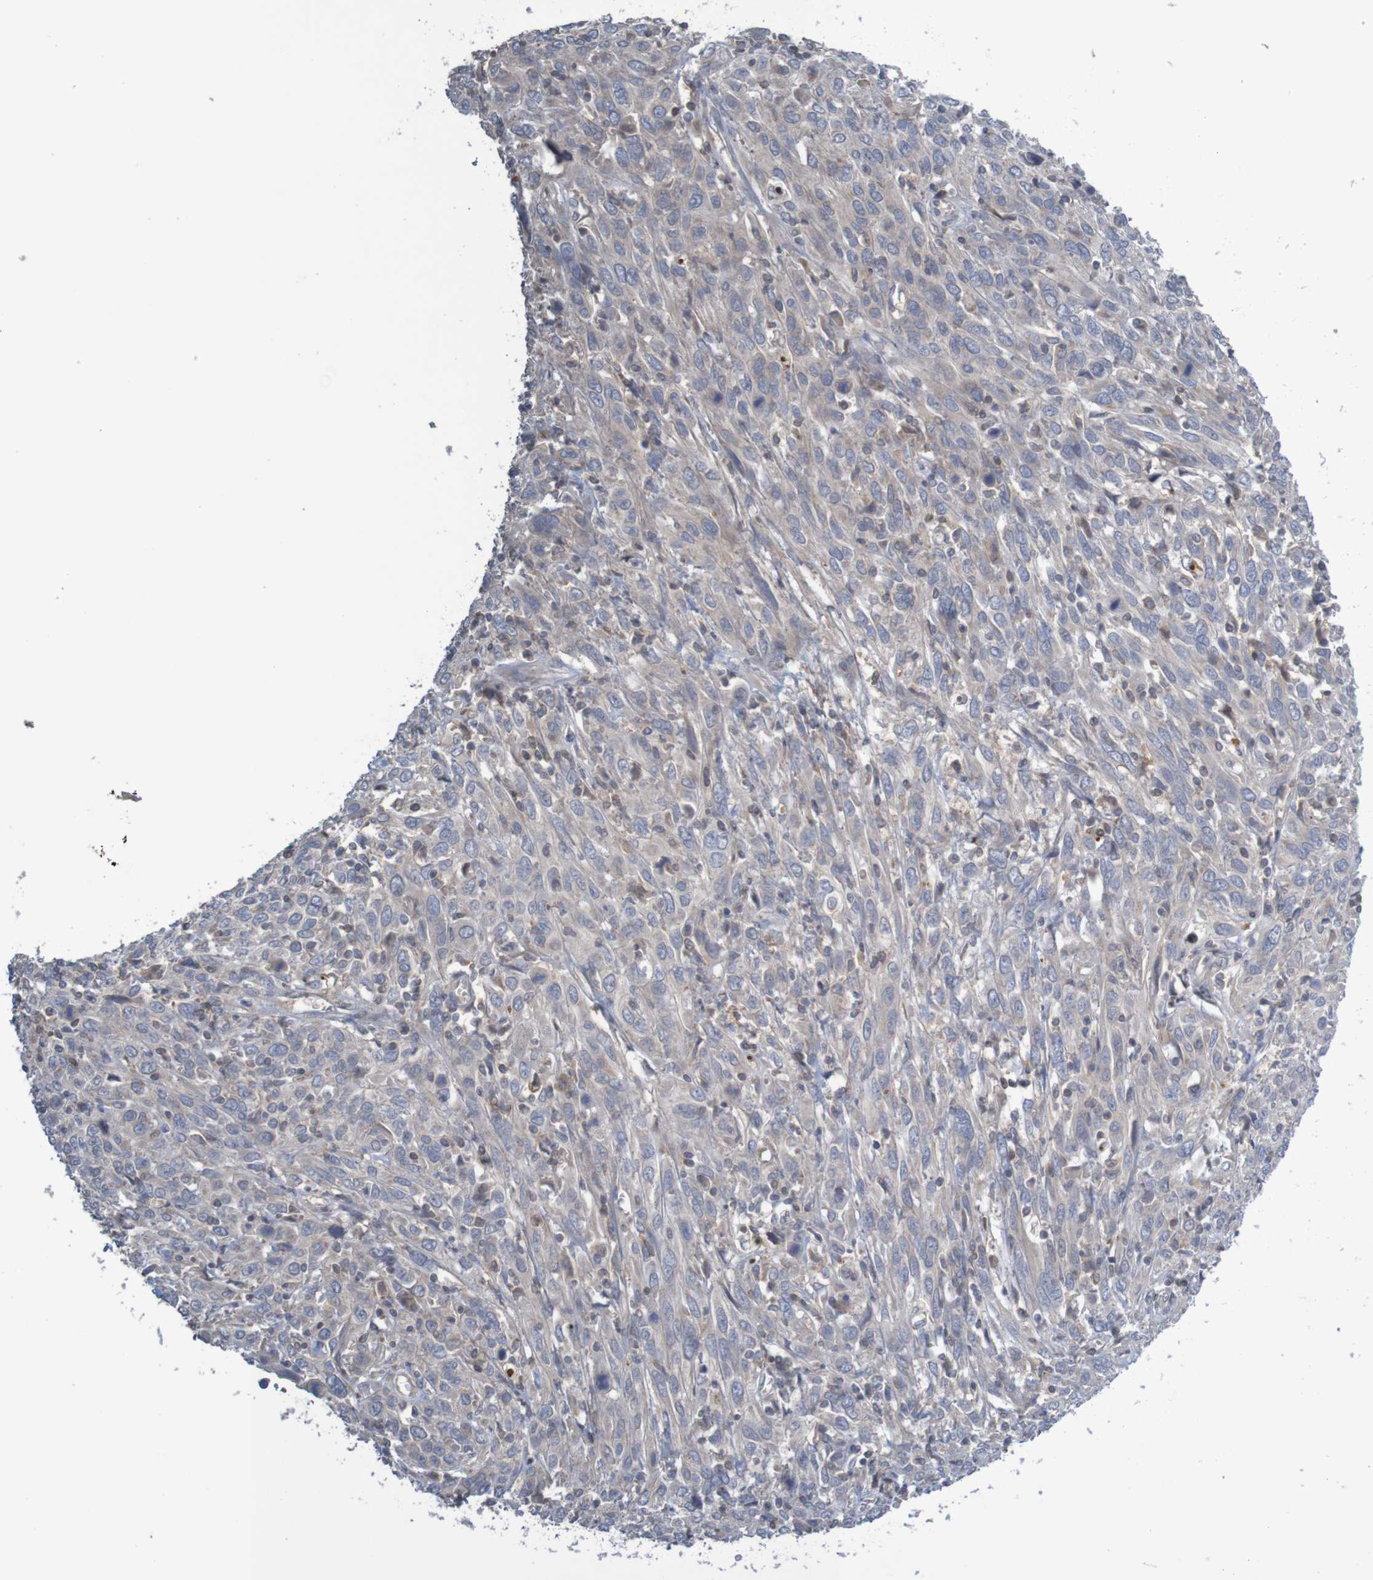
{"staining": {"intensity": "negative", "quantity": "none", "location": "none"}, "tissue": "cervical cancer", "cell_type": "Tumor cells", "image_type": "cancer", "snomed": [{"axis": "morphology", "description": "Squamous cell carcinoma, NOS"}, {"axis": "topography", "description": "Cervix"}], "caption": "Human cervical cancer (squamous cell carcinoma) stained for a protein using immunohistochemistry (IHC) demonstrates no staining in tumor cells.", "gene": "ANKK1", "patient": {"sex": "female", "age": 46}}